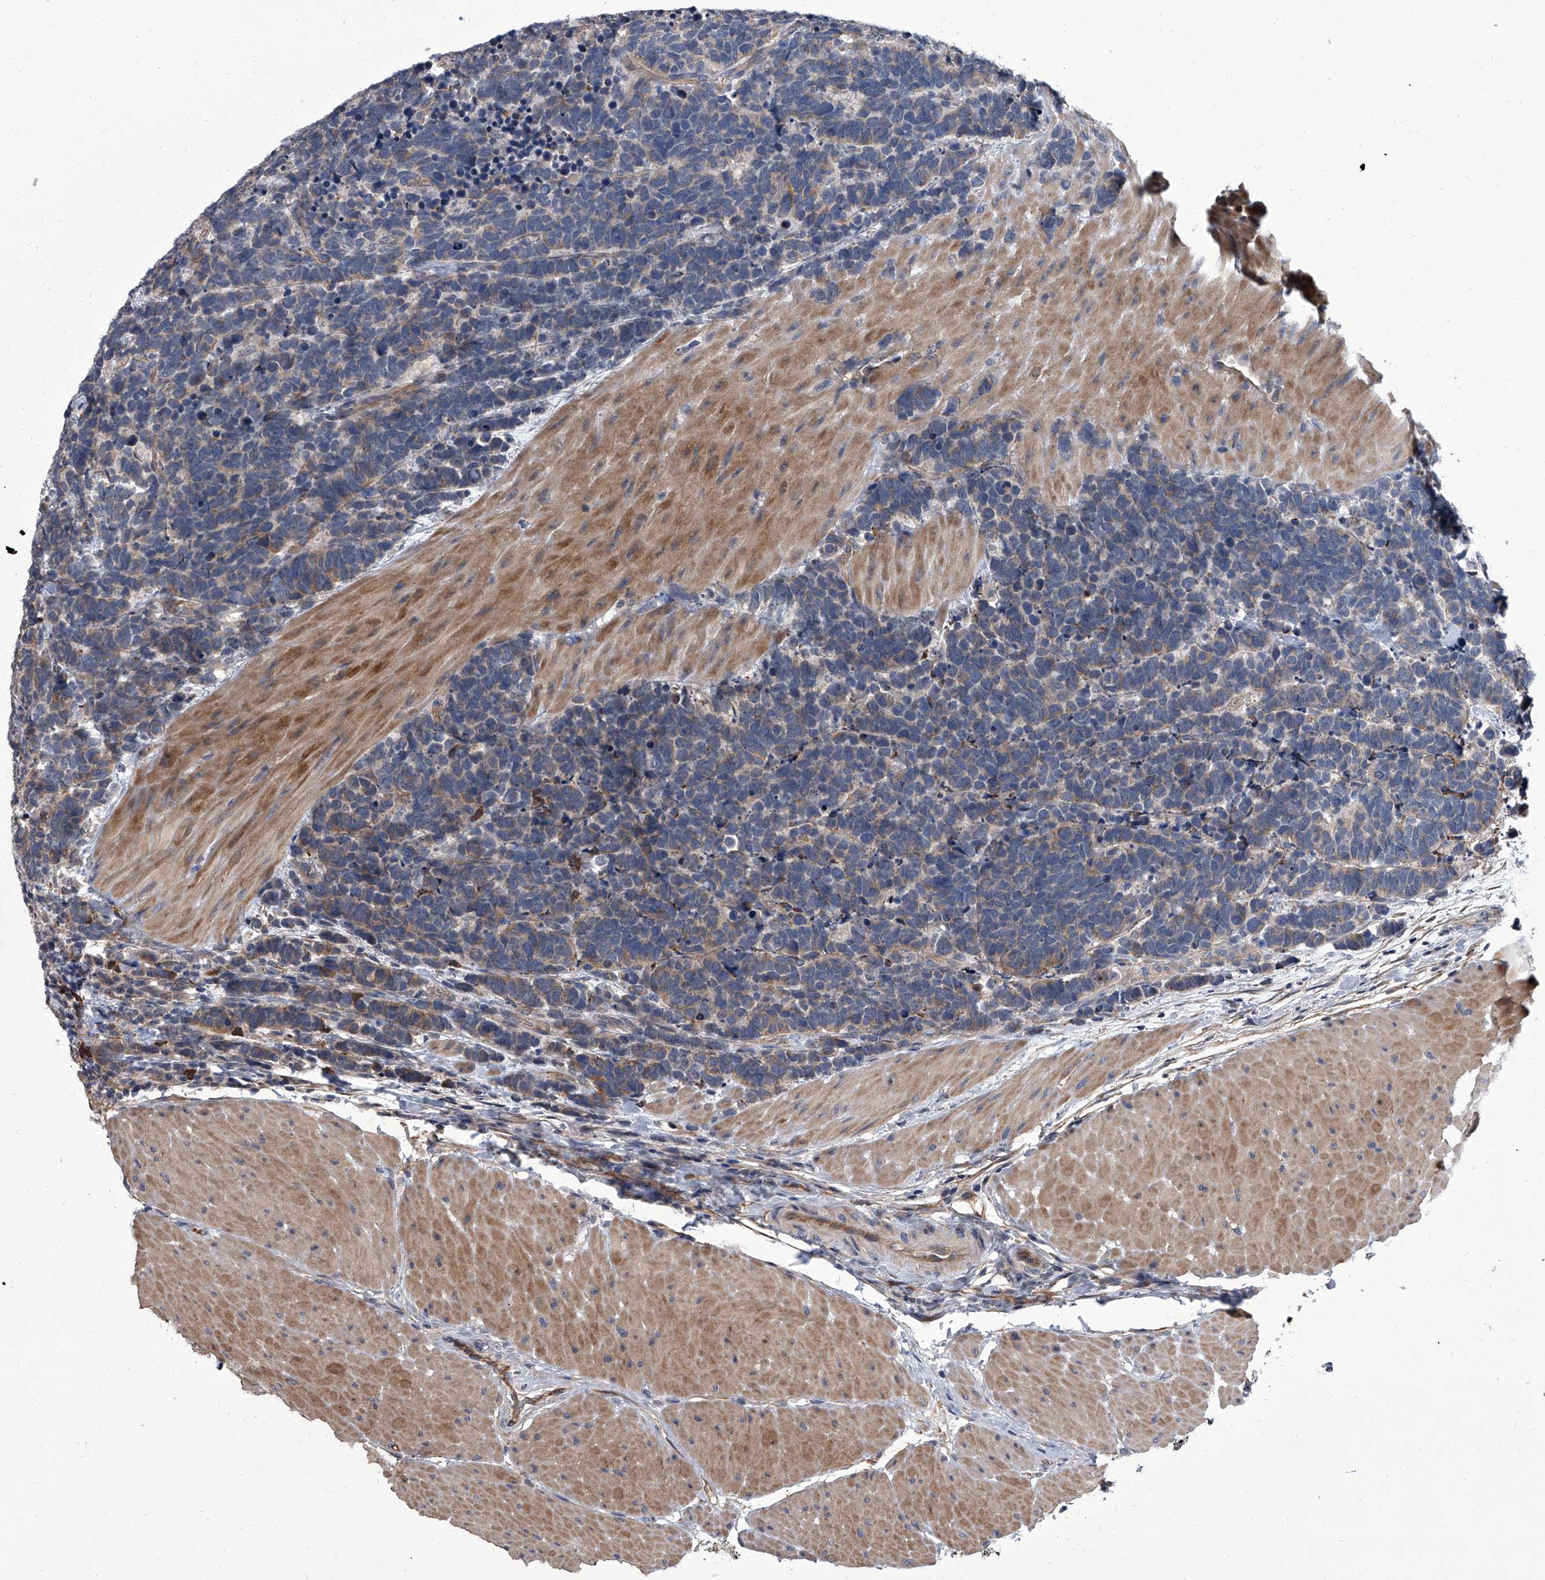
{"staining": {"intensity": "weak", "quantity": "<25%", "location": "cytoplasmic/membranous"}, "tissue": "carcinoid", "cell_type": "Tumor cells", "image_type": "cancer", "snomed": [{"axis": "morphology", "description": "Carcinoma, NOS"}, {"axis": "morphology", "description": "Carcinoid, malignant, NOS"}, {"axis": "topography", "description": "Urinary bladder"}], "caption": "Immunohistochemical staining of carcinoma shows no significant expression in tumor cells.", "gene": "SIRT4", "patient": {"sex": "male", "age": 57}}